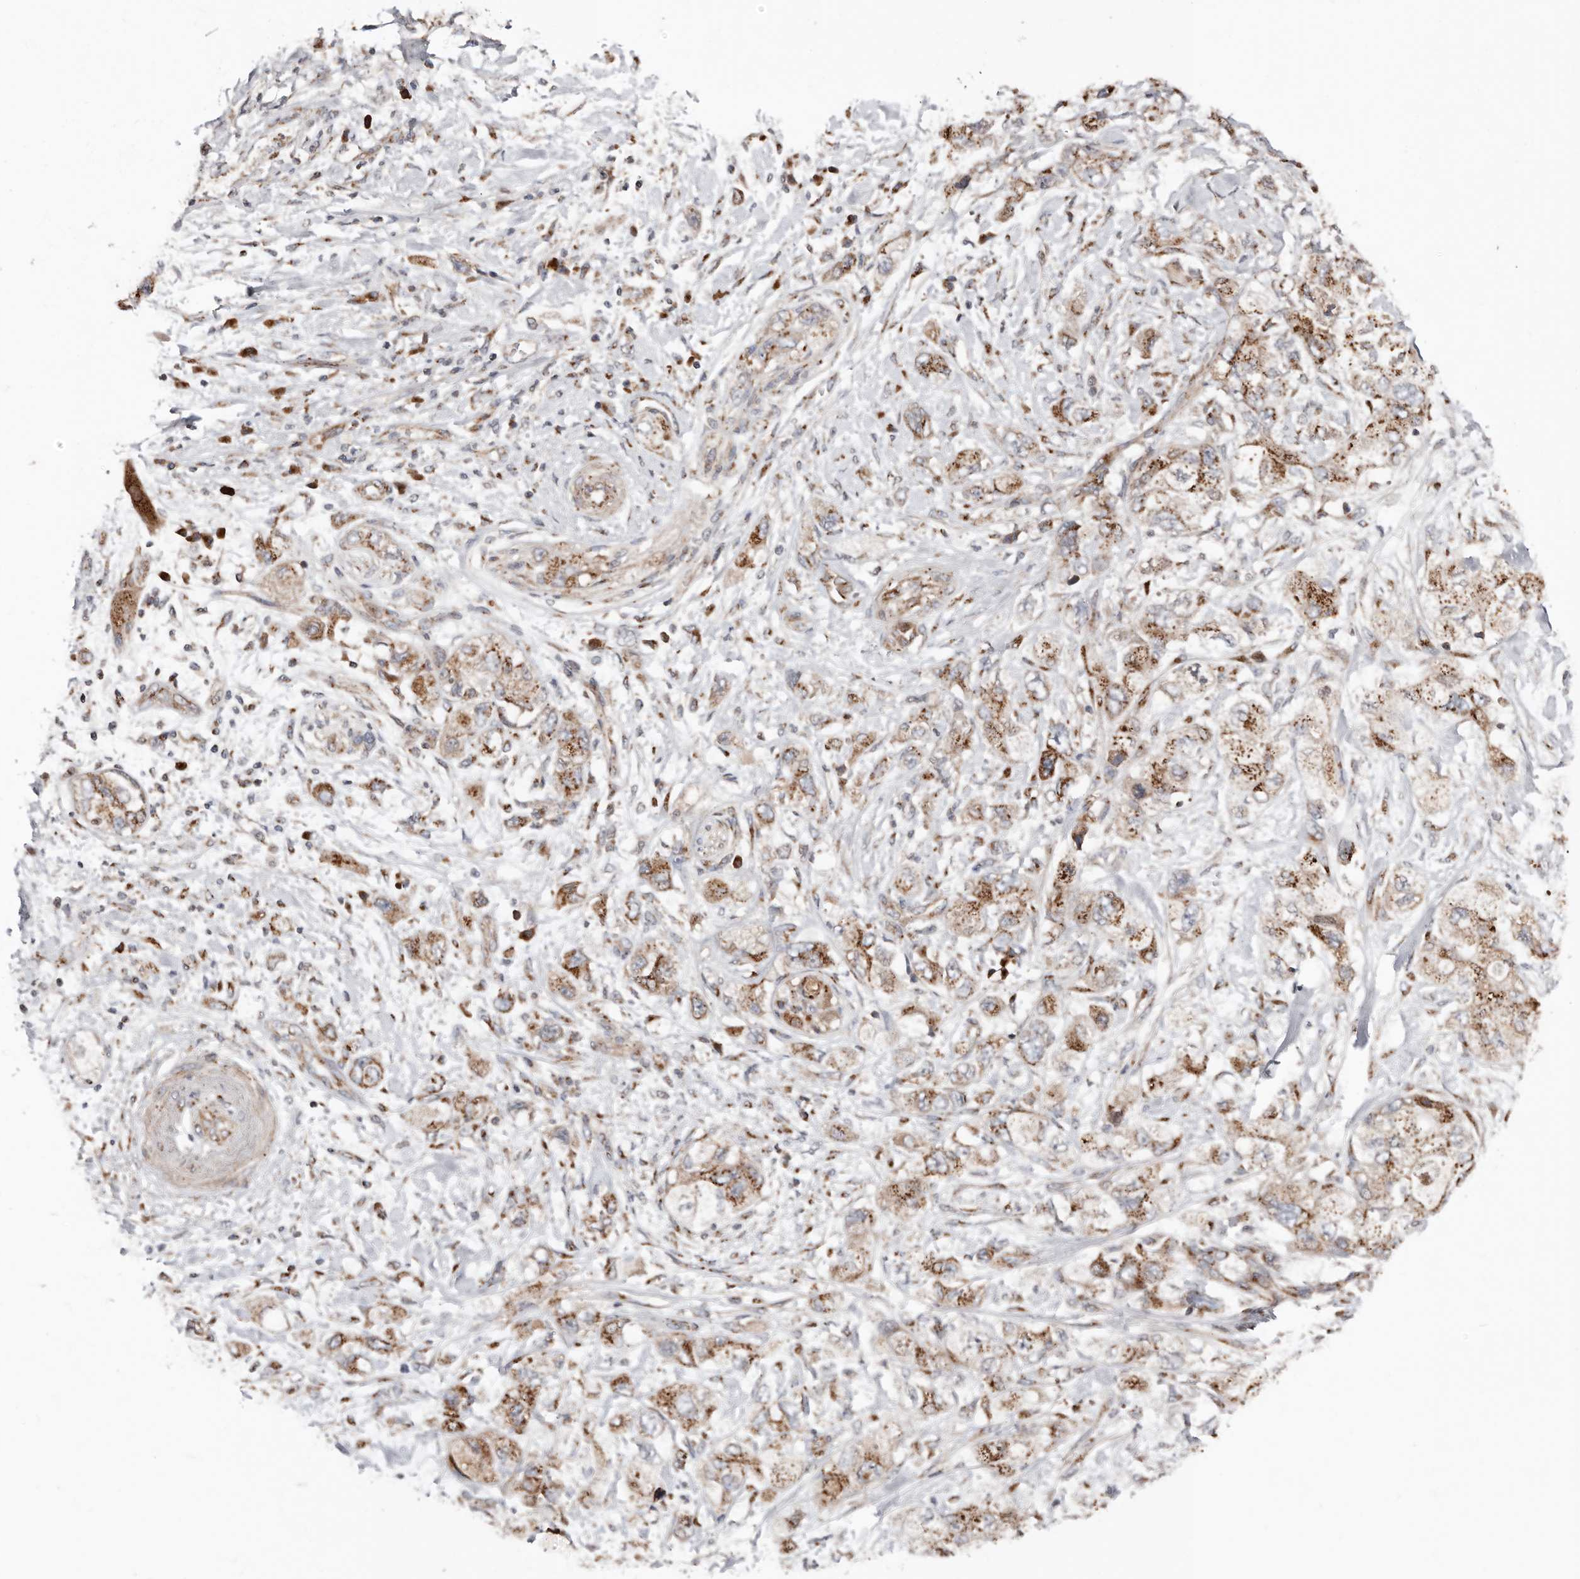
{"staining": {"intensity": "moderate", "quantity": ">75%", "location": "cytoplasmic/membranous"}, "tissue": "pancreatic cancer", "cell_type": "Tumor cells", "image_type": "cancer", "snomed": [{"axis": "morphology", "description": "Adenocarcinoma, NOS"}, {"axis": "topography", "description": "Pancreas"}], "caption": "This is an image of immunohistochemistry staining of pancreatic cancer, which shows moderate staining in the cytoplasmic/membranous of tumor cells.", "gene": "COG1", "patient": {"sex": "female", "age": 73}}